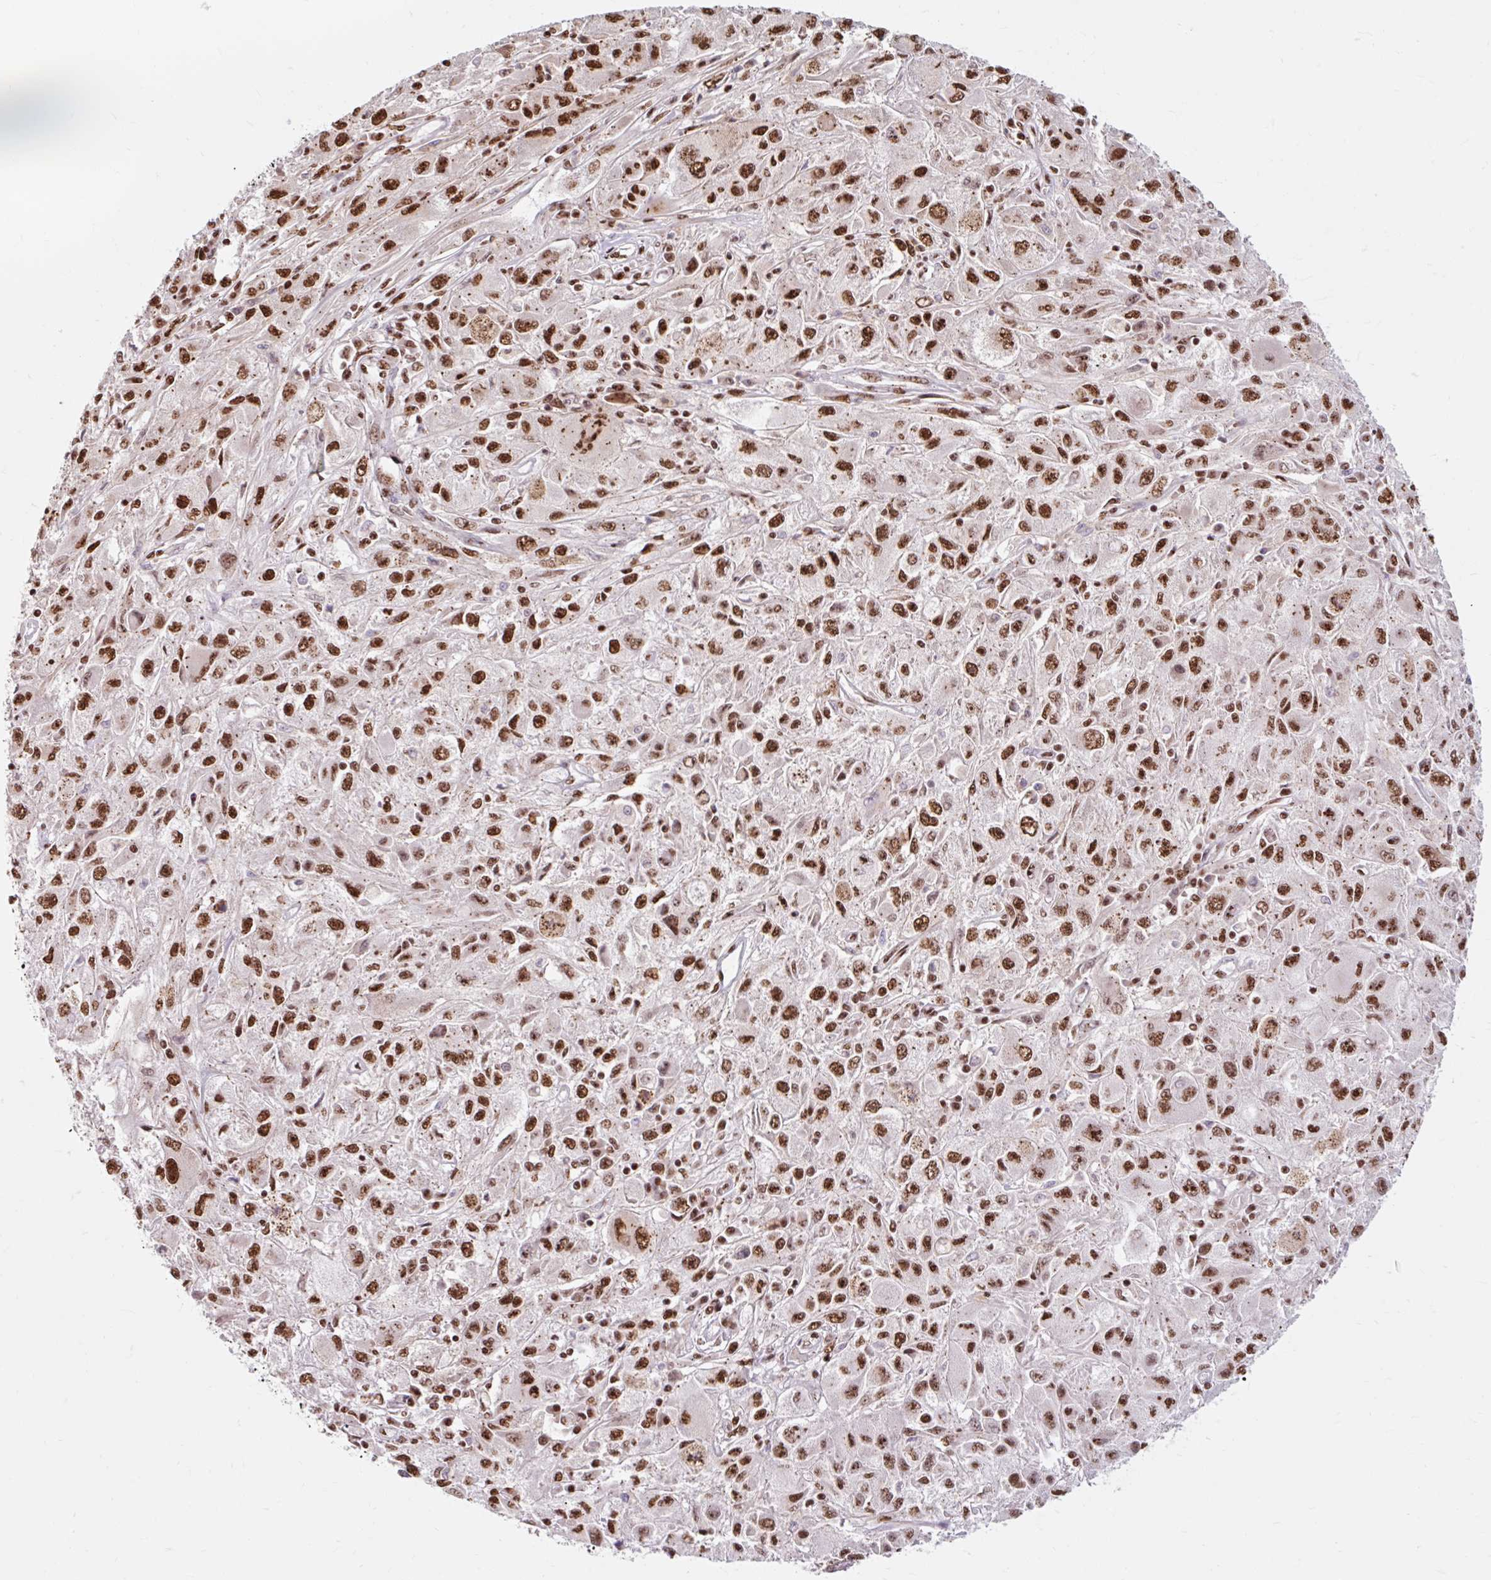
{"staining": {"intensity": "strong", "quantity": ">75%", "location": "nuclear"}, "tissue": "melanoma", "cell_type": "Tumor cells", "image_type": "cancer", "snomed": [{"axis": "morphology", "description": "Malignant melanoma, Metastatic site"}, {"axis": "topography", "description": "Skin"}], "caption": "A micrograph showing strong nuclear staining in approximately >75% of tumor cells in melanoma, as visualized by brown immunohistochemical staining.", "gene": "BICRA", "patient": {"sex": "male", "age": 53}}